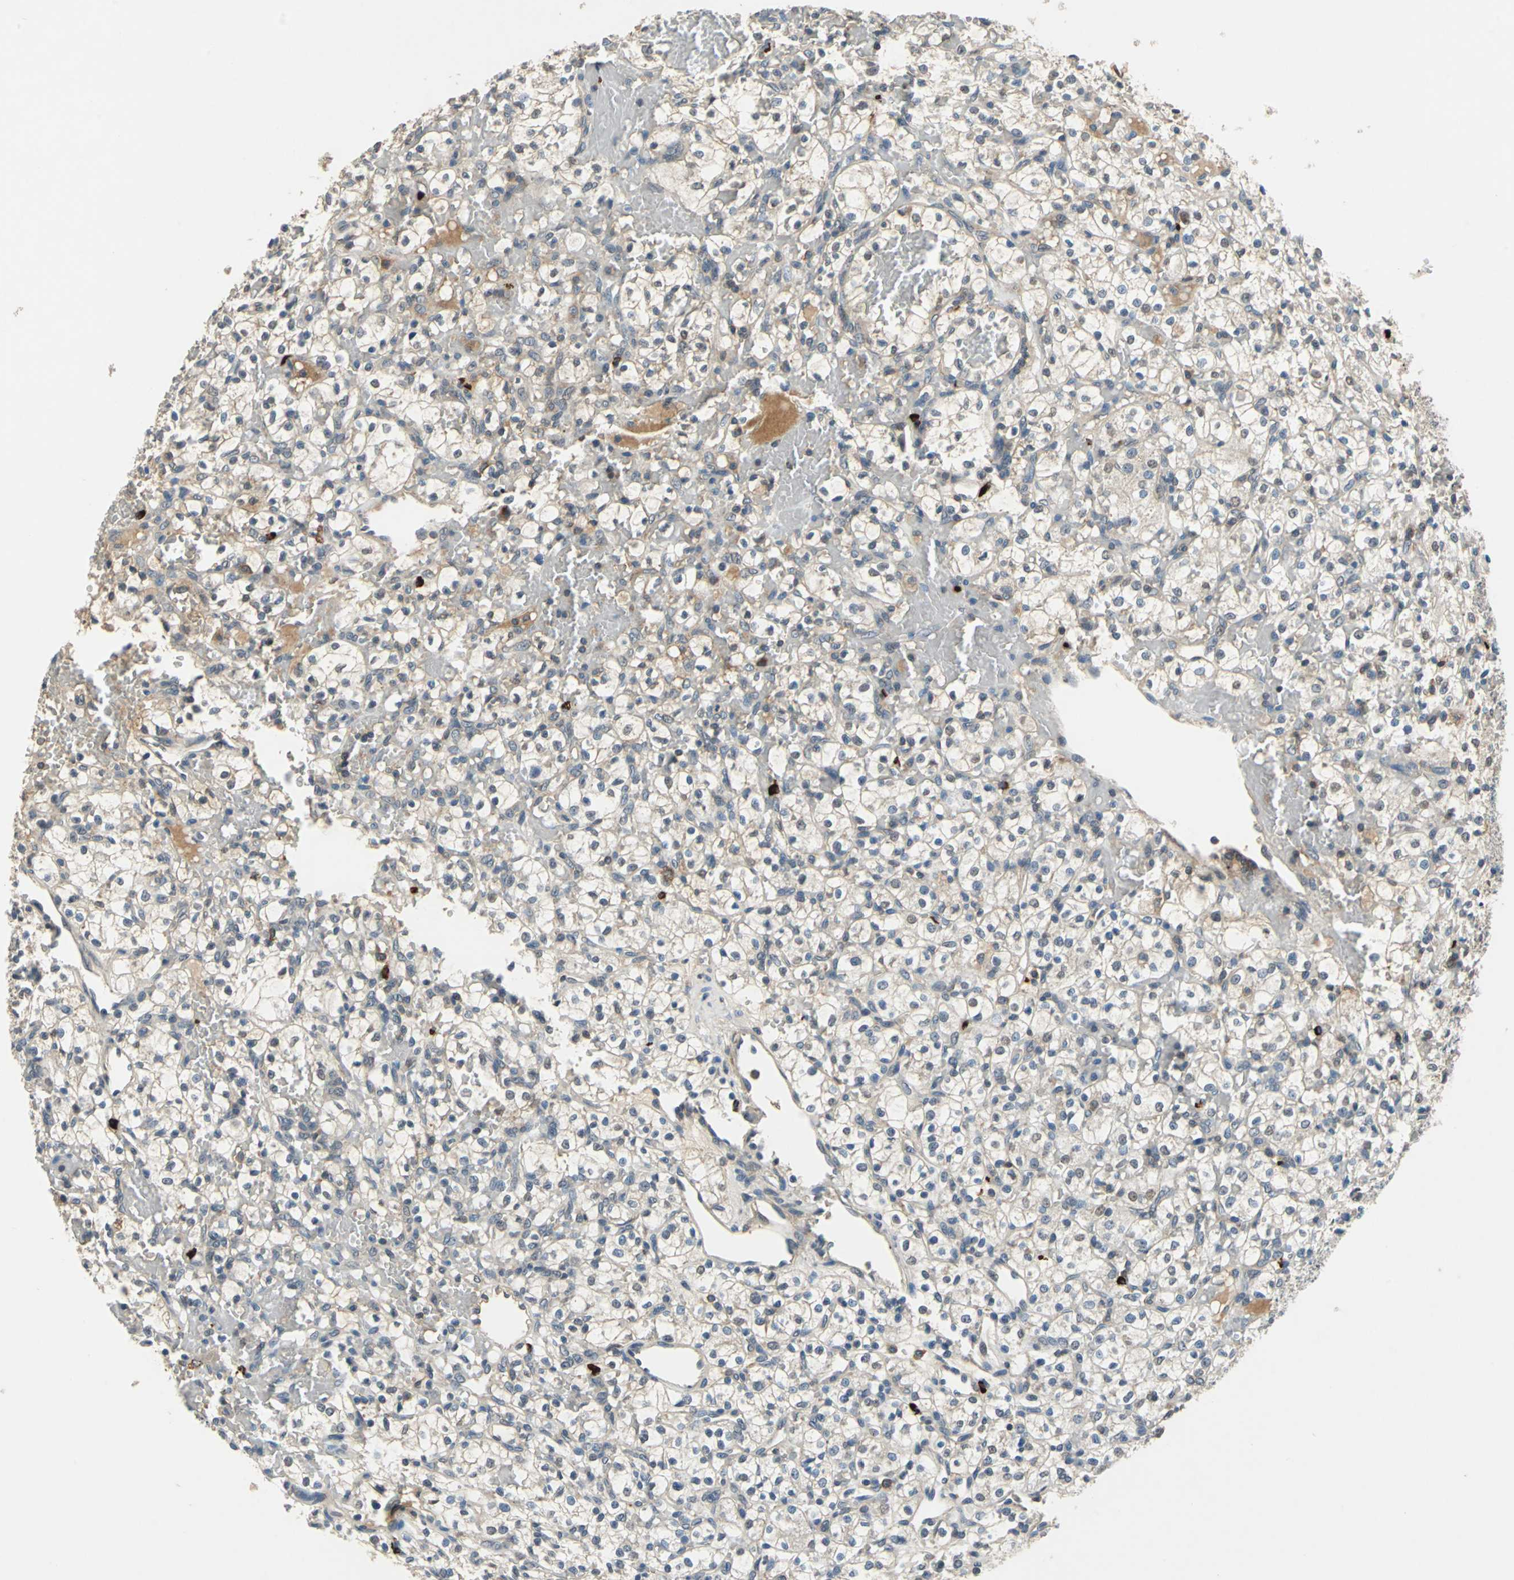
{"staining": {"intensity": "weak", "quantity": "25%-75%", "location": "cytoplasmic/membranous"}, "tissue": "renal cancer", "cell_type": "Tumor cells", "image_type": "cancer", "snomed": [{"axis": "morphology", "description": "Adenocarcinoma, NOS"}, {"axis": "topography", "description": "Kidney"}], "caption": "A micrograph of renal cancer stained for a protein shows weak cytoplasmic/membranous brown staining in tumor cells.", "gene": "SLC19A2", "patient": {"sex": "female", "age": 60}}